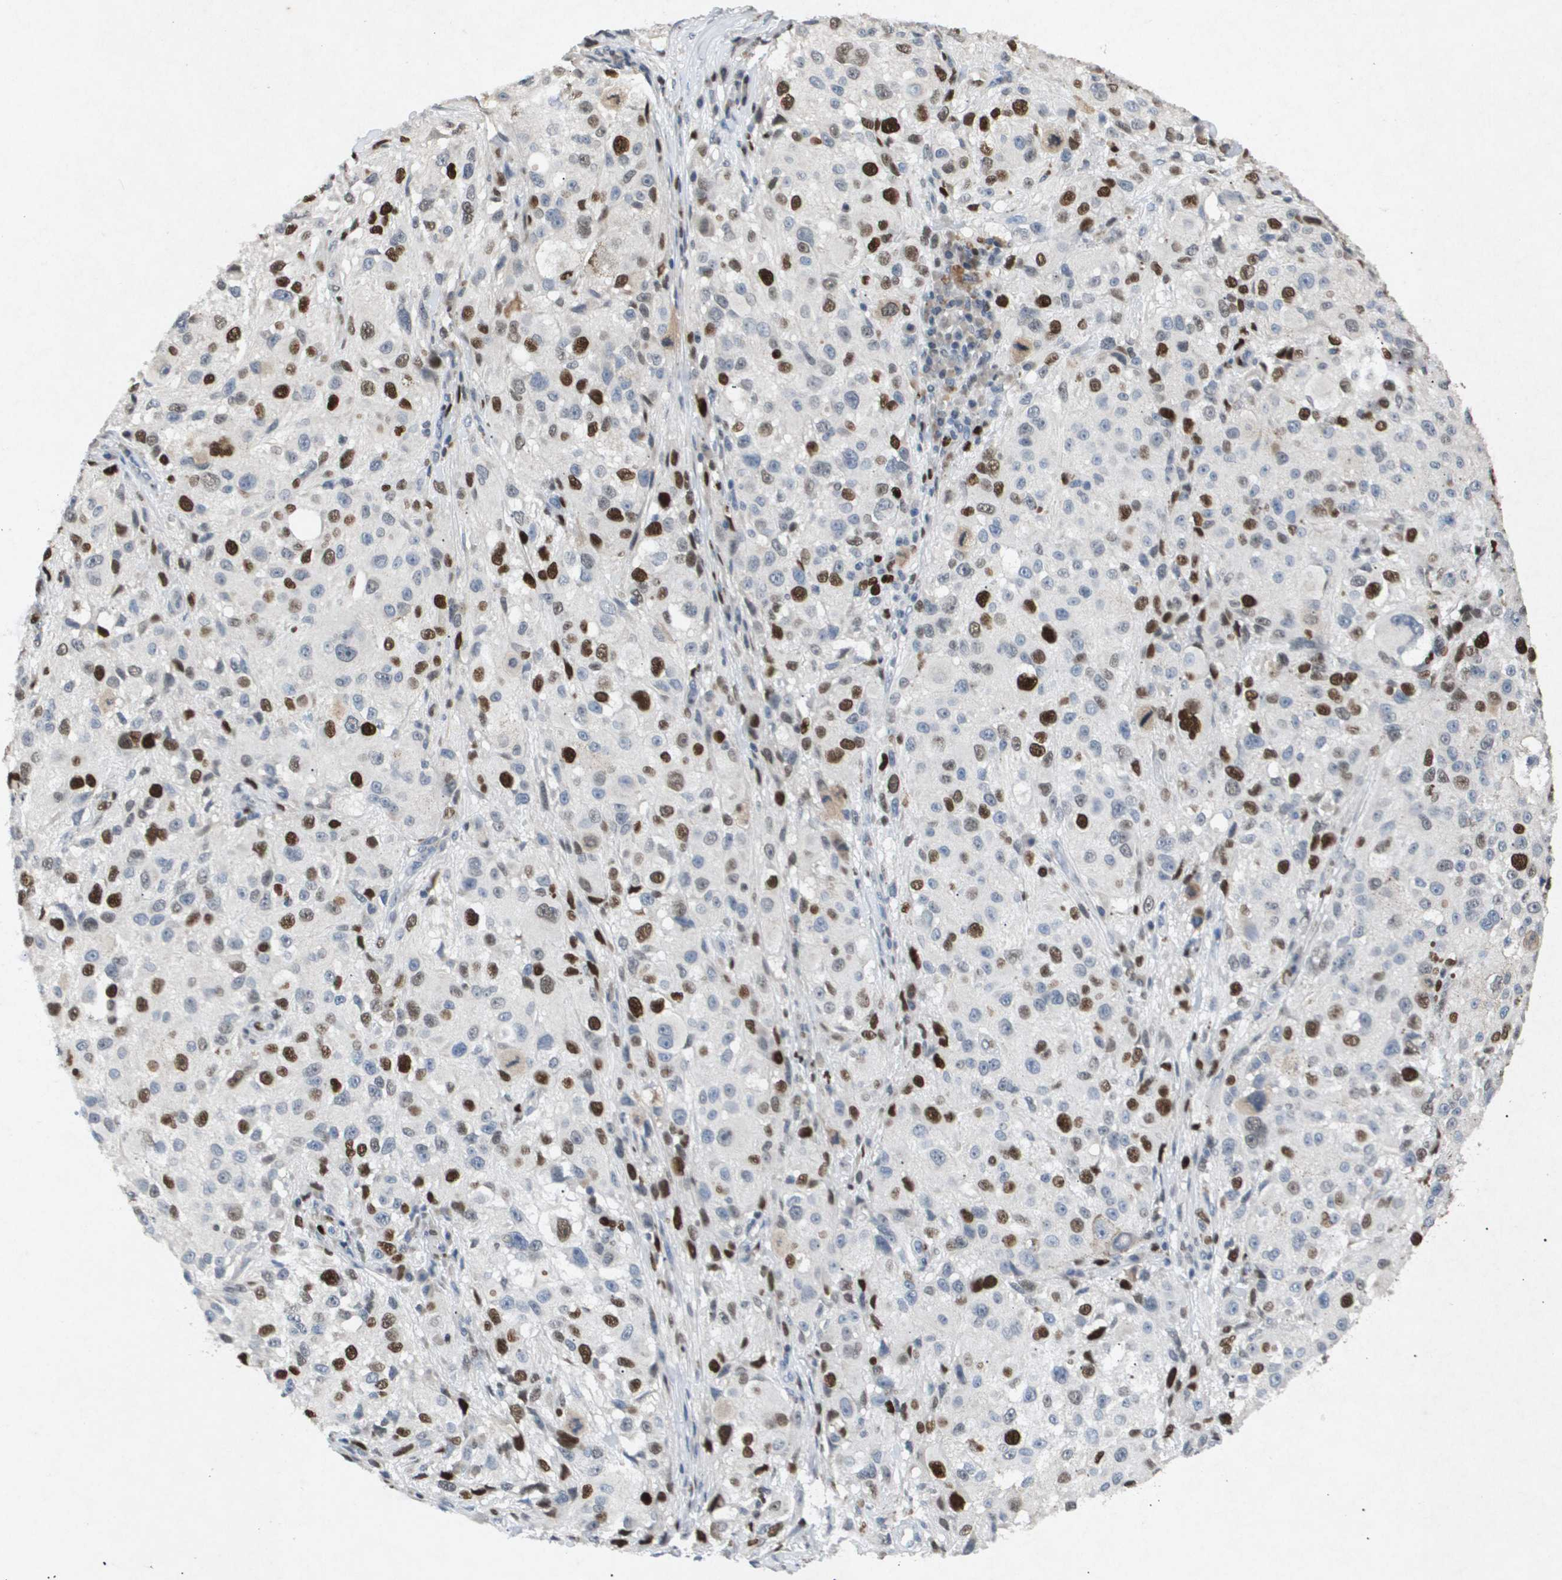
{"staining": {"intensity": "strong", "quantity": "25%-75%", "location": "nuclear"}, "tissue": "melanoma", "cell_type": "Tumor cells", "image_type": "cancer", "snomed": [{"axis": "morphology", "description": "Necrosis, NOS"}, {"axis": "morphology", "description": "Malignant melanoma, NOS"}, {"axis": "topography", "description": "Skin"}], "caption": "Immunohistochemical staining of malignant melanoma demonstrates strong nuclear protein expression in approximately 25%-75% of tumor cells.", "gene": "ANAPC2", "patient": {"sex": "female", "age": 87}}